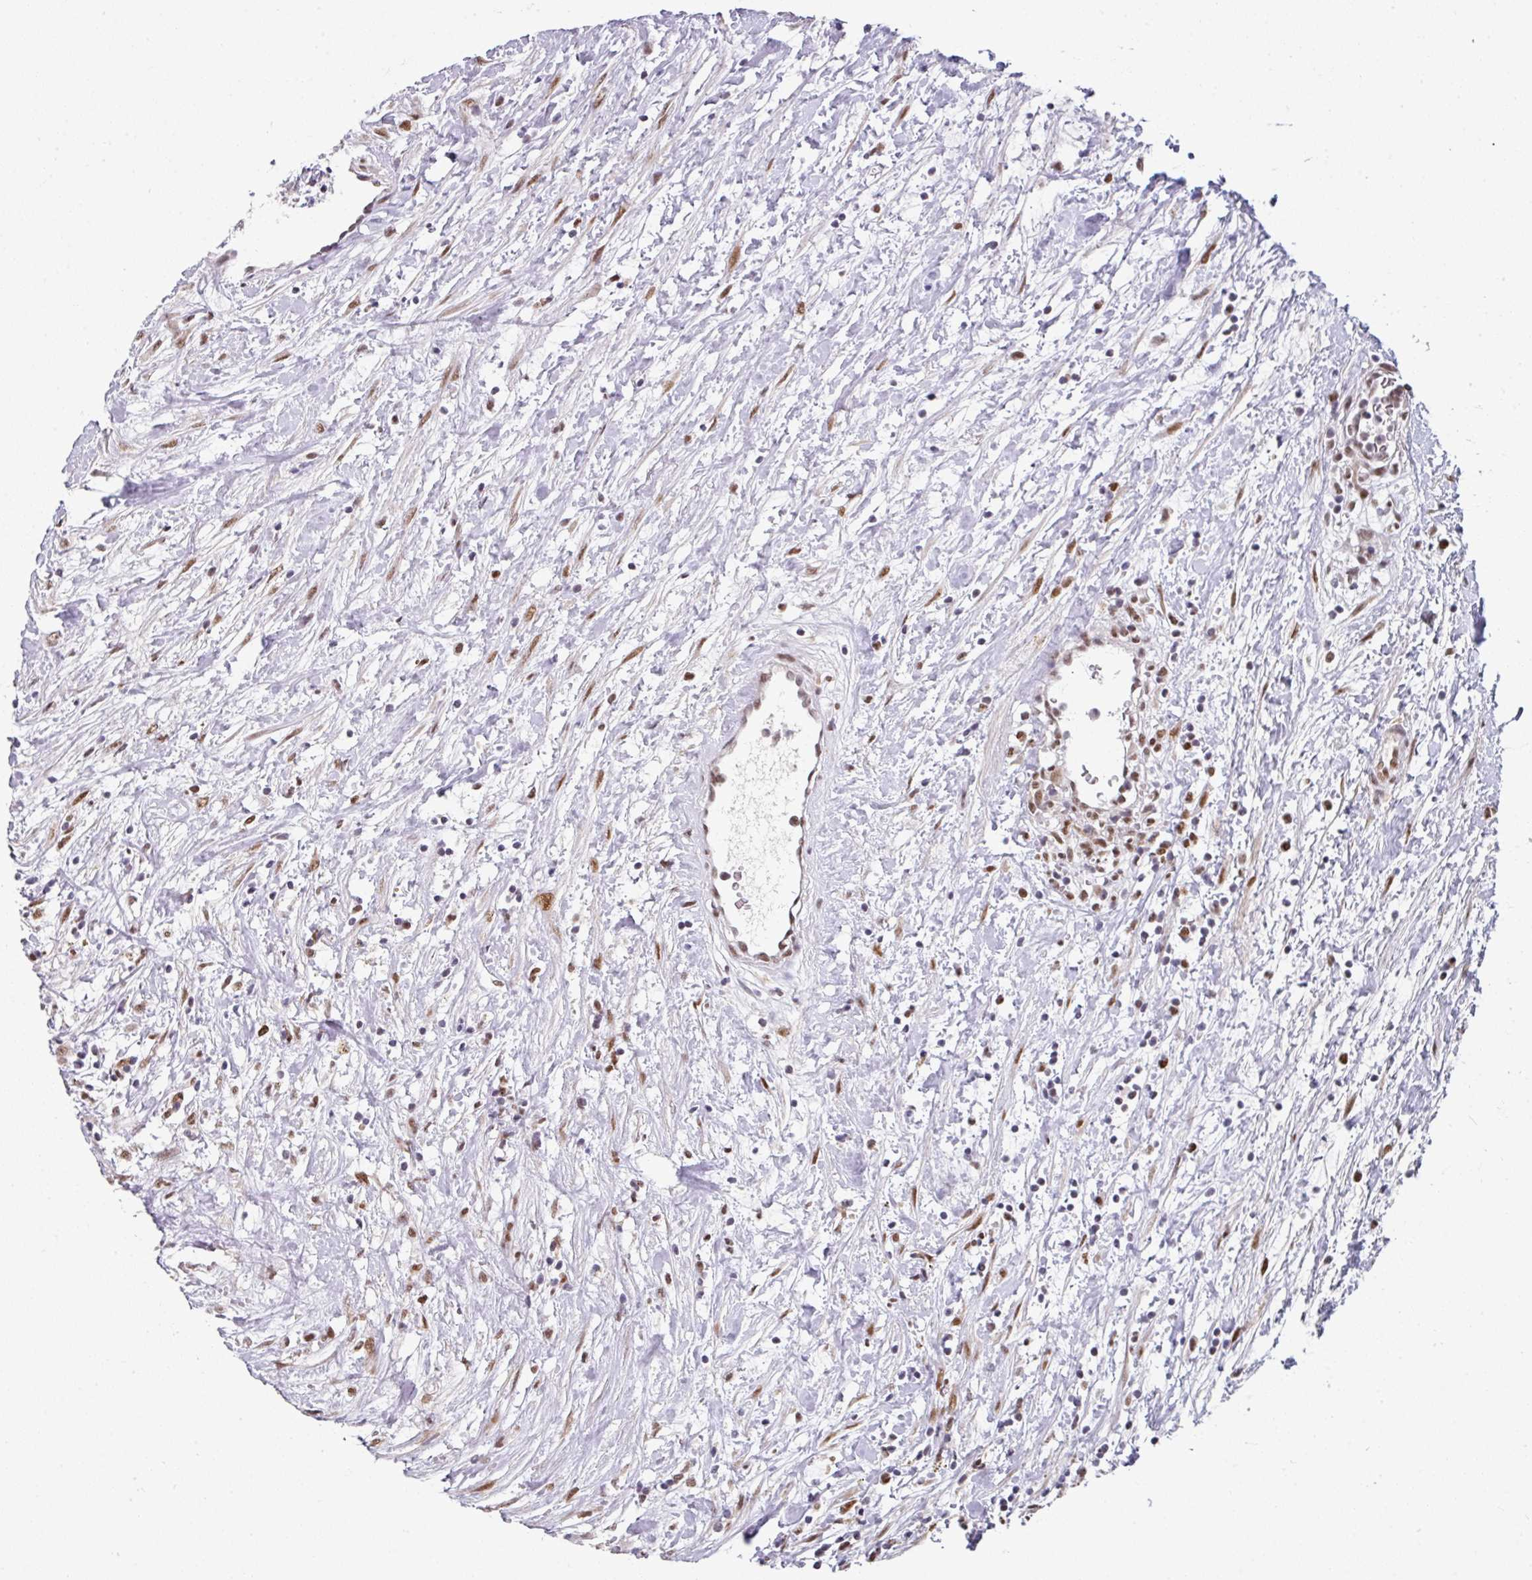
{"staining": {"intensity": "moderate", "quantity": ">75%", "location": "nuclear"}, "tissue": "renal cancer", "cell_type": "Tumor cells", "image_type": "cancer", "snomed": [{"axis": "morphology", "description": "Adenocarcinoma, NOS"}, {"axis": "topography", "description": "Kidney"}], "caption": "Immunohistochemical staining of adenocarcinoma (renal) demonstrates medium levels of moderate nuclear positivity in about >75% of tumor cells.", "gene": "RAD50", "patient": {"sex": "male", "age": 59}}